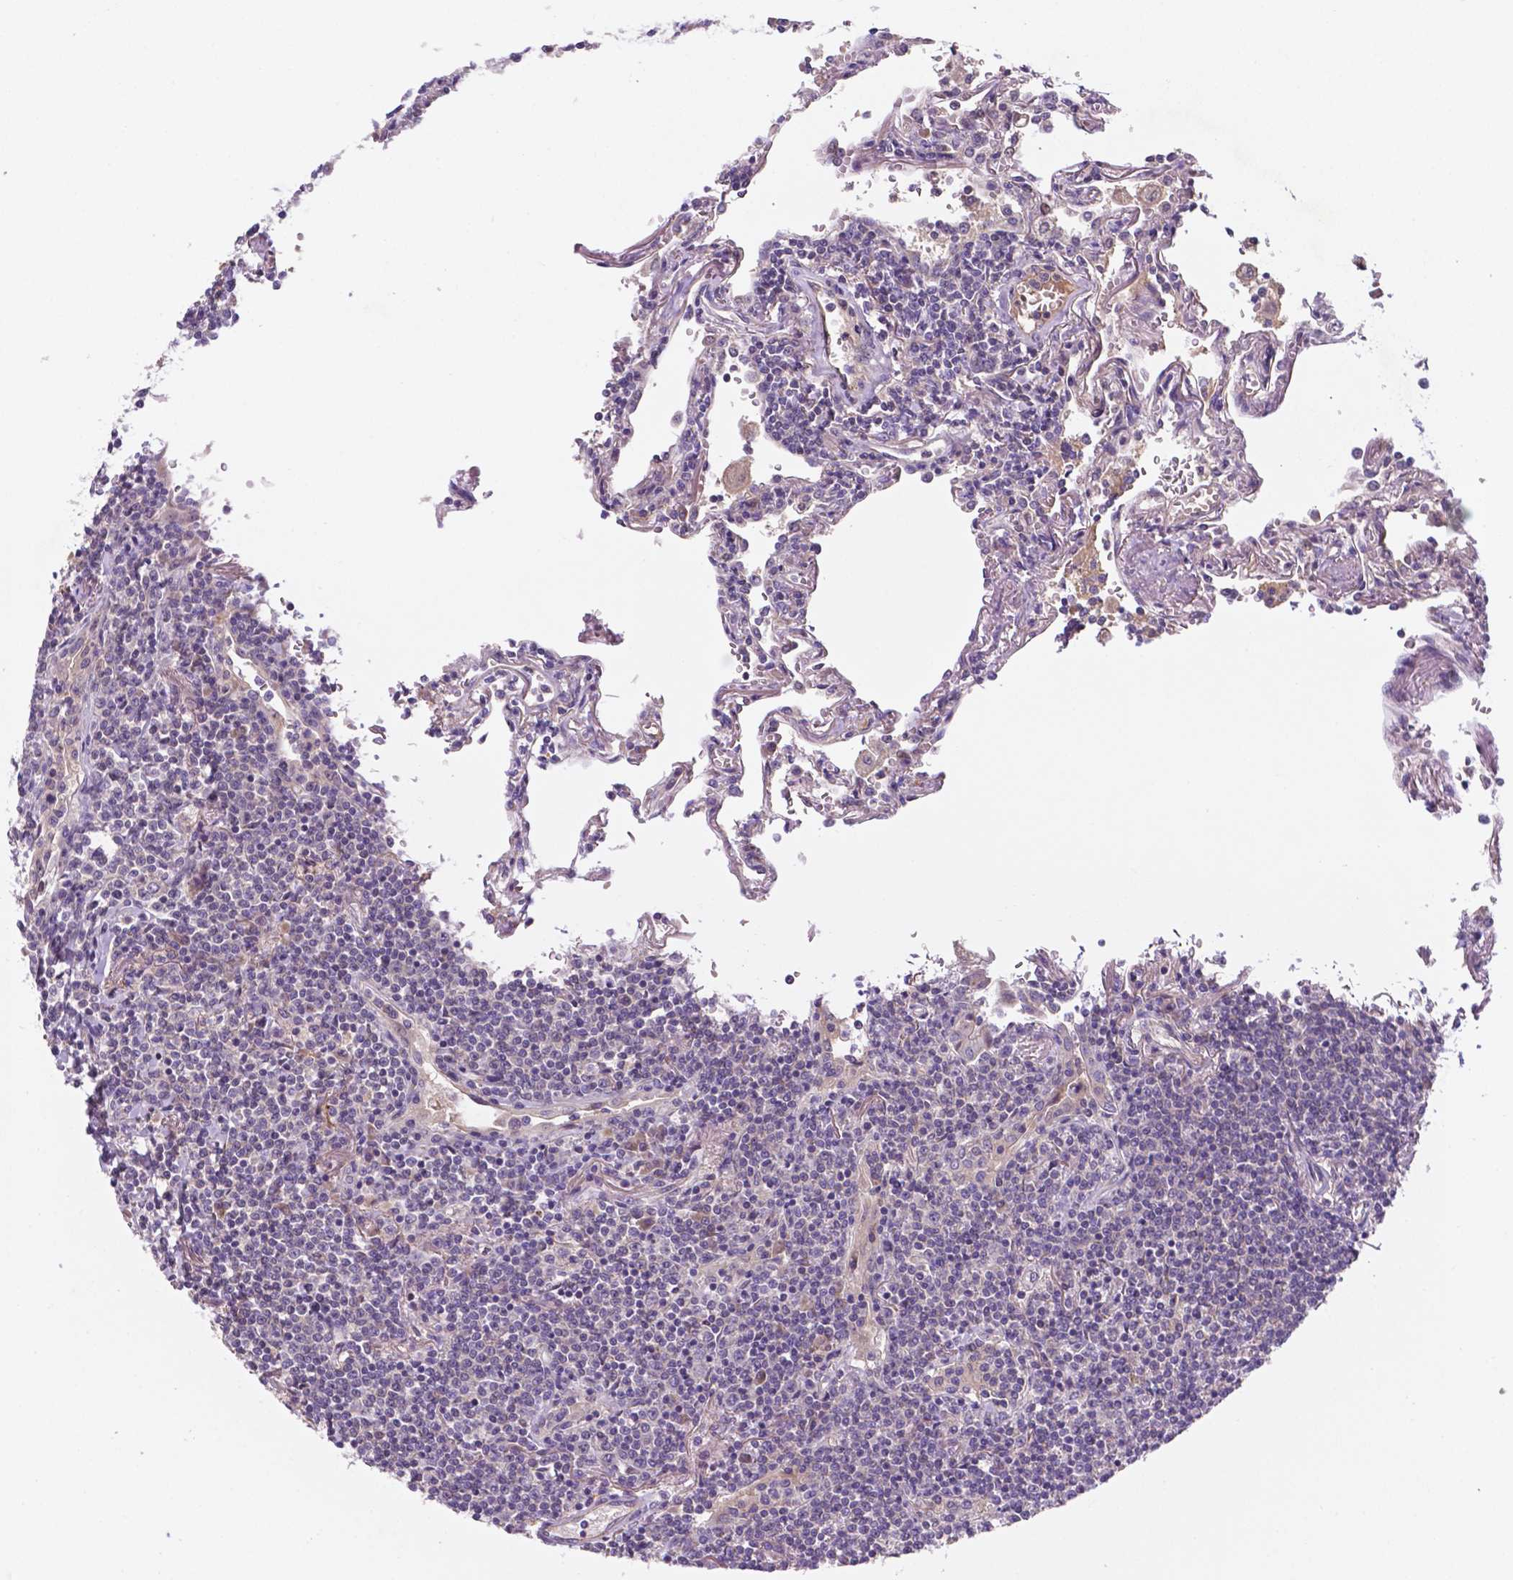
{"staining": {"intensity": "negative", "quantity": "none", "location": "none"}, "tissue": "lymphoma", "cell_type": "Tumor cells", "image_type": "cancer", "snomed": [{"axis": "morphology", "description": "Malignant lymphoma, non-Hodgkin's type, Low grade"}, {"axis": "topography", "description": "Lung"}], "caption": "A micrograph of lymphoma stained for a protein exhibits no brown staining in tumor cells.", "gene": "TM4SF20", "patient": {"sex": "female", "age": 71}}